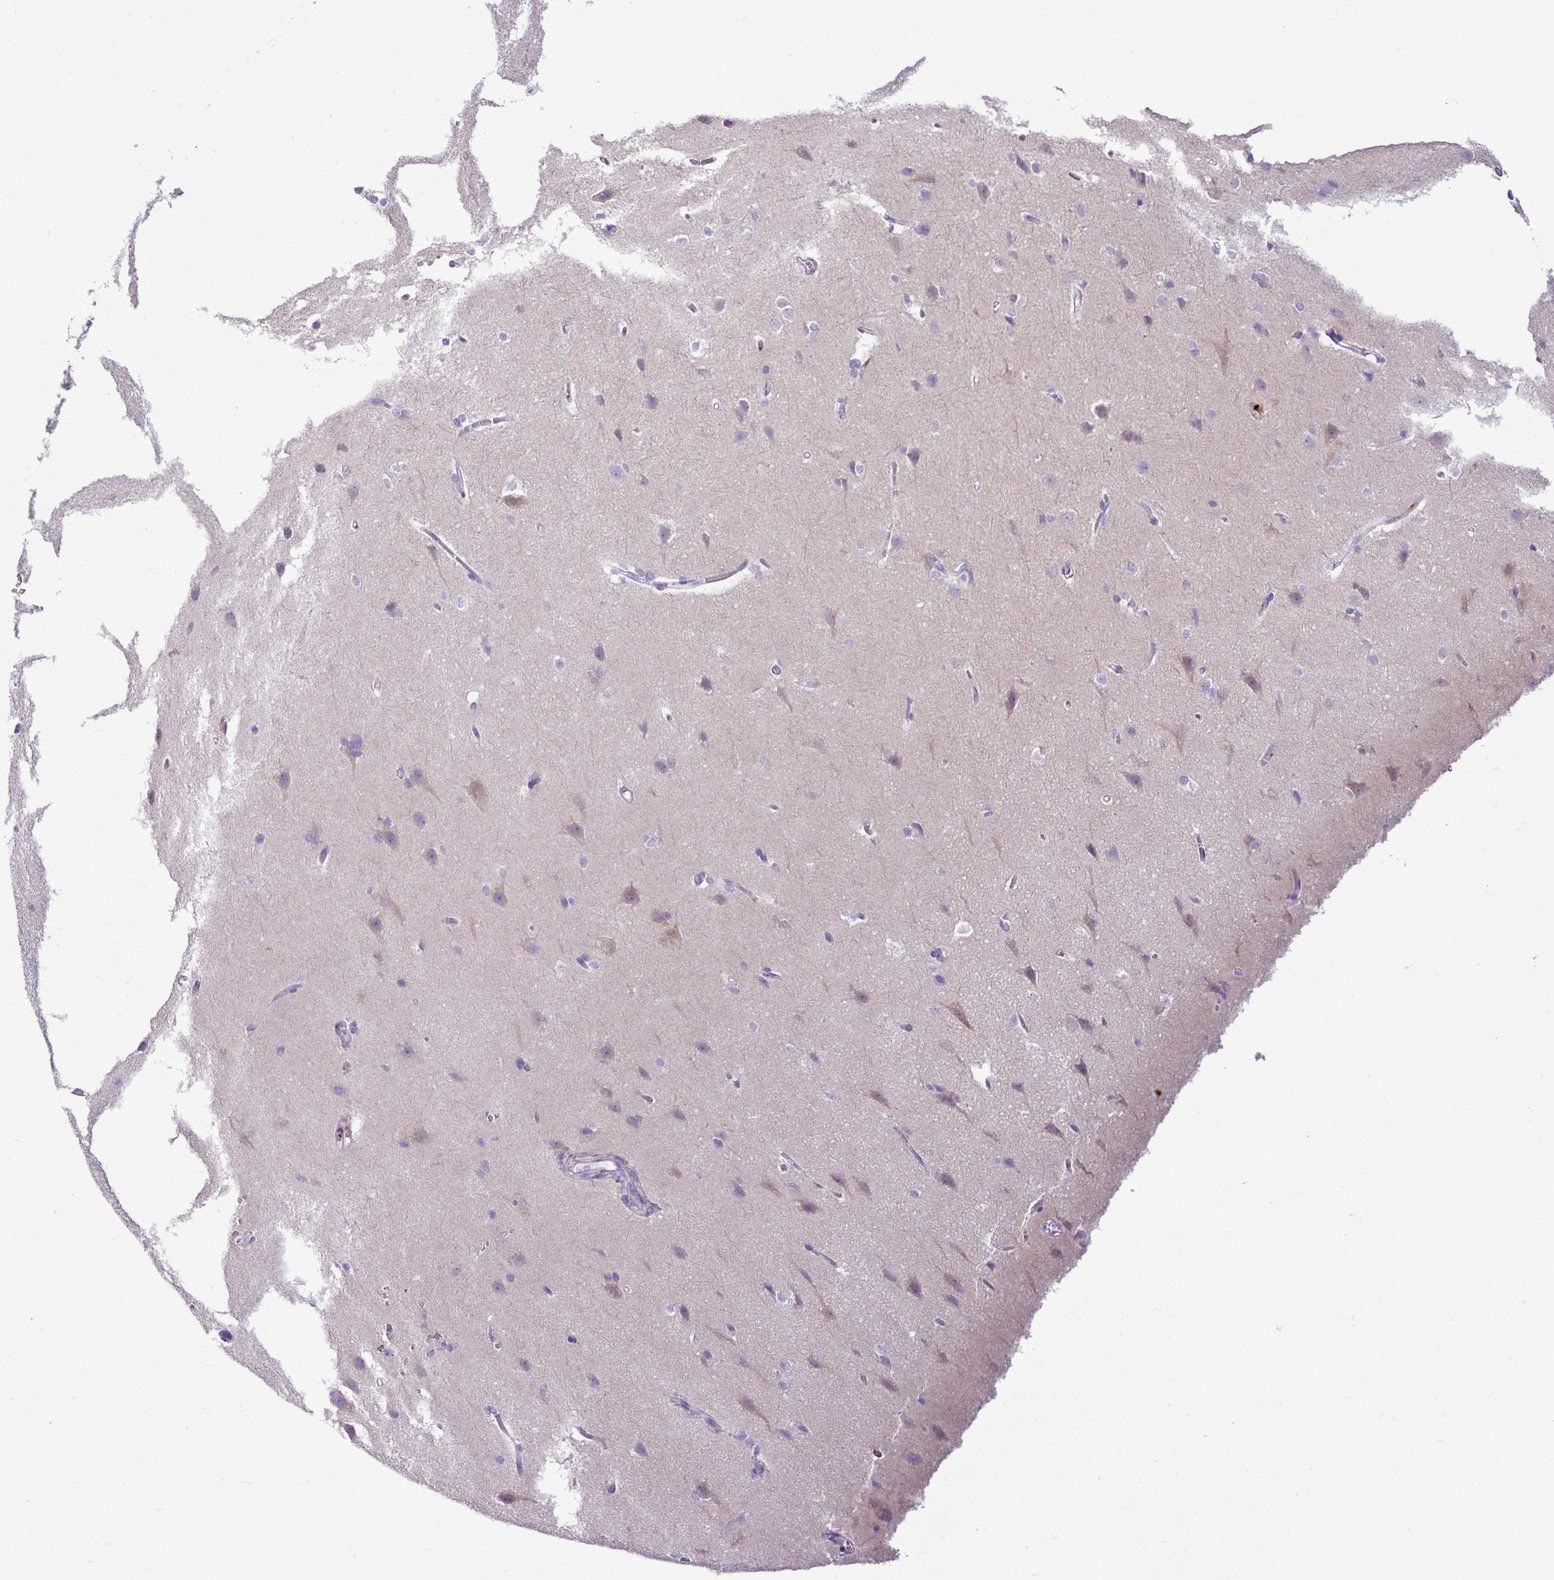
{"staining": {"intensity": "weak", "quantity": "<25%", "location": "cytoplasmic/membranous"}, "tissue": "cerebral cortex", "cell_type": "Endothelial cells", "image_type": "normal", "snomed": [{"axis": "morphology", "description": "Normal tissue, NOS"}, {"axis": "topography", "description": "Cerebral cortex"}], "caption": "Unremarkable cerebral cortex was stained to show a protein in brown. There is no significant staining in endothelial cells.", "gene": "TMEM200C", "patient": {"sex": "male", "age": 37}}